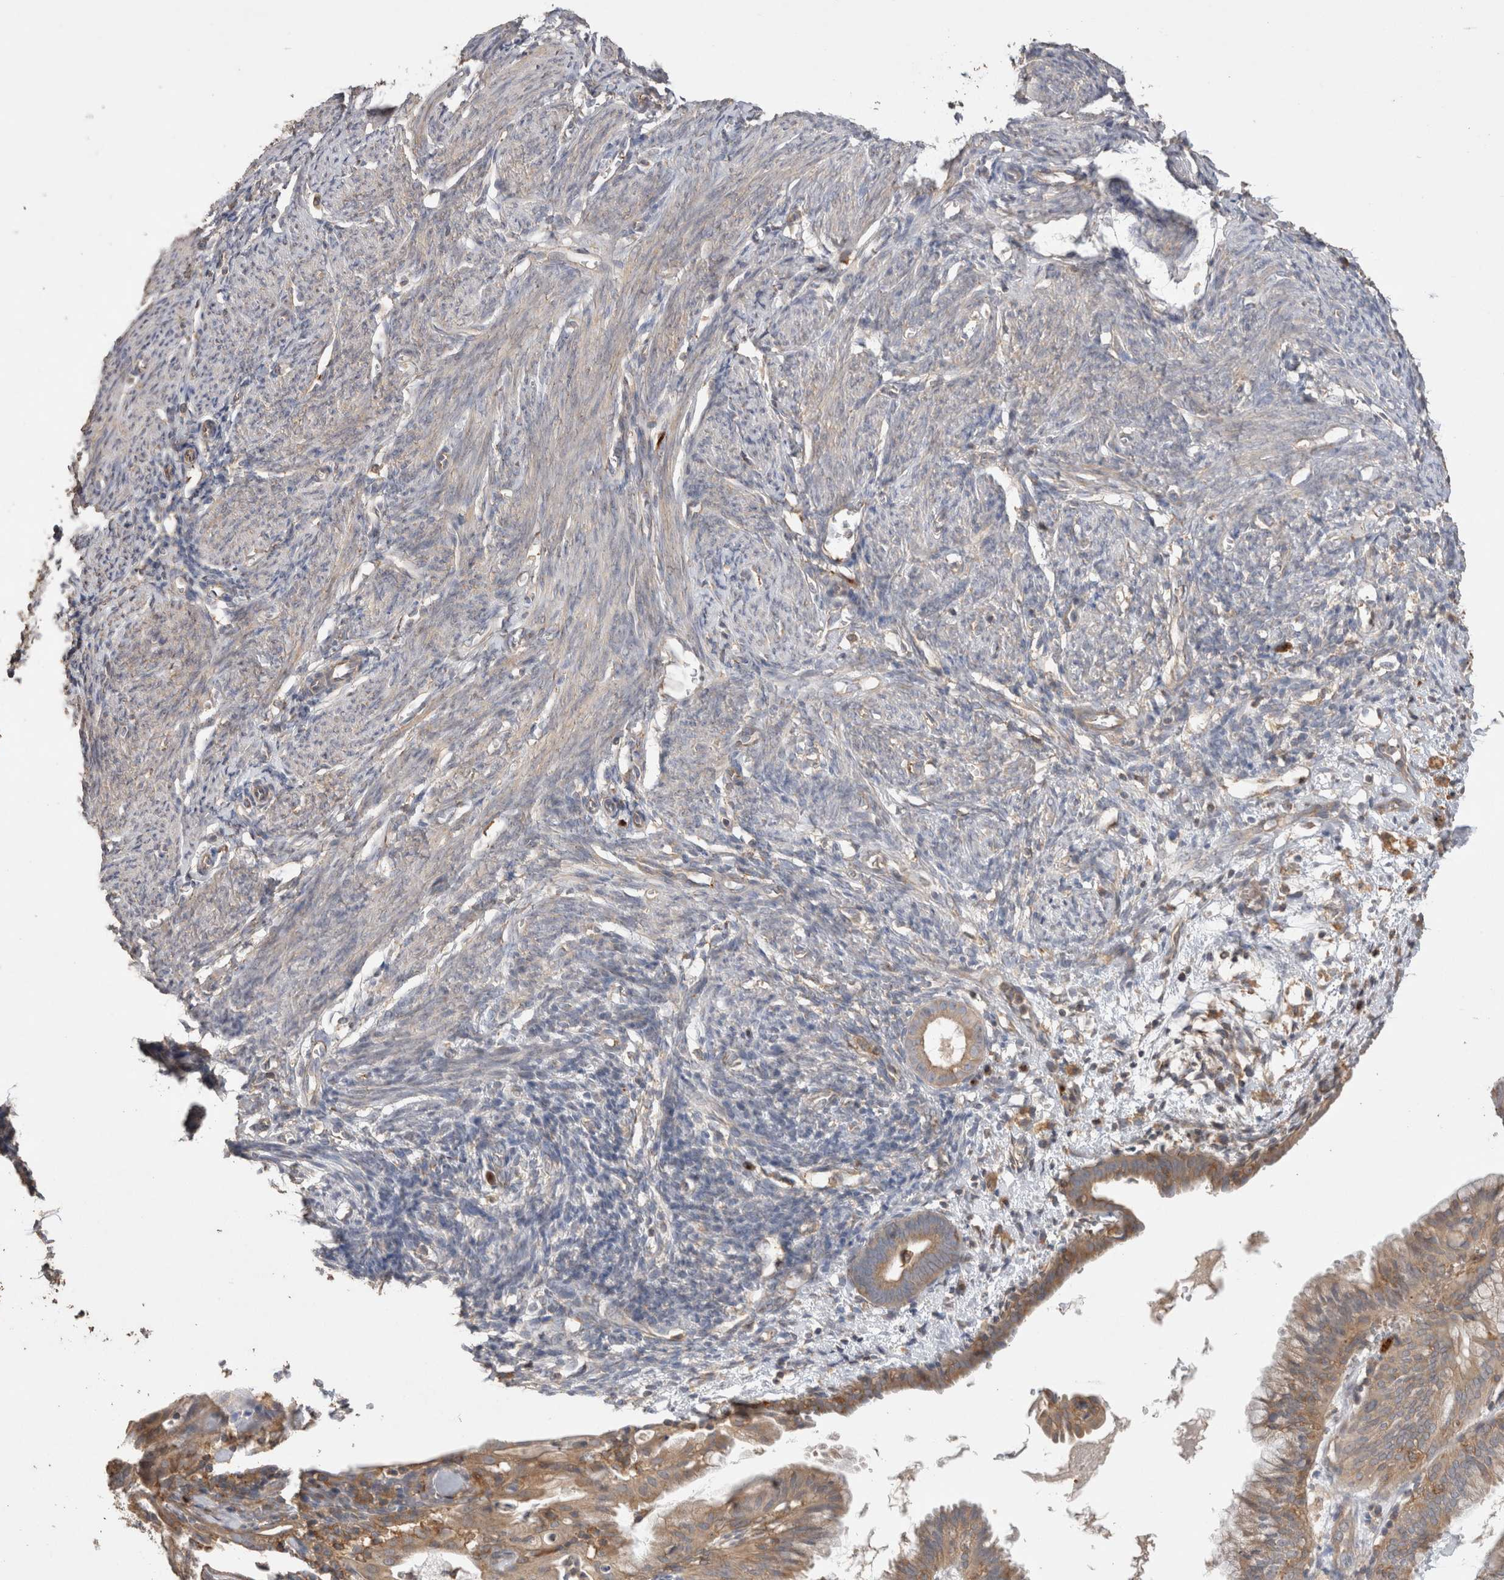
{"staining": {"intensity": "negative", "quantity": "none", "location": "none"}, "tissue": "endometrium", "cell_type": "Cells in endometrial stroma", "image_type": "normal", "snomed": [{"axis": "morphology", "description": "Normal tissue, NOS"}, {"axis": "morphology", "description": "Adenocarcinoma, NOS"}, {"axis": "topography", "description": "Endometrium"}], "caption": "Immunohistochemical staining of benign endometrium demonstrates no significant staining in cells in endometrial stroma. (Brightfield microscopy of DAB immunohistochemistry (IHC) at high magnification).", "gene": "SNX31", "patient": {"sex": "female", "age": 57}}